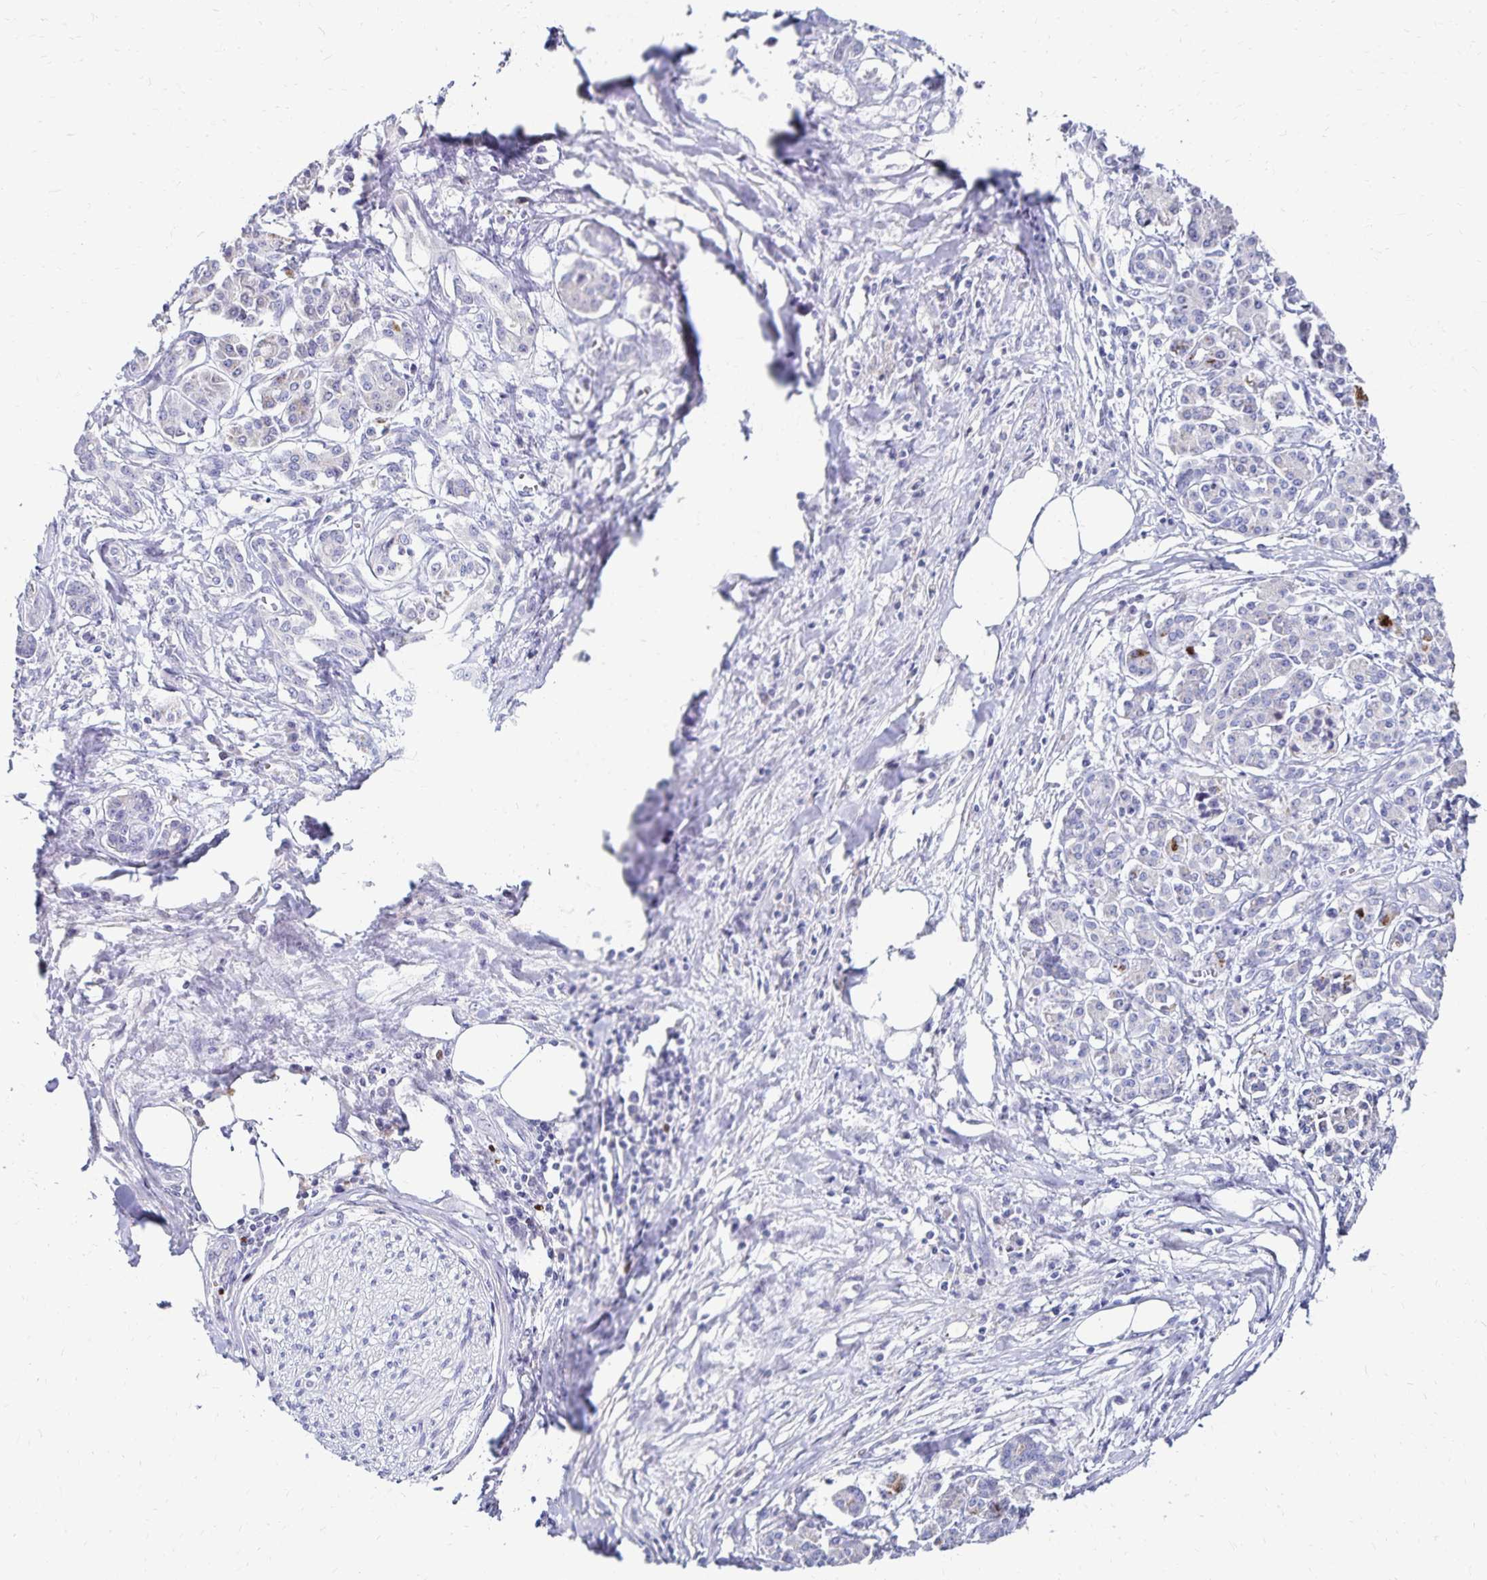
{"staining": {"intensity": "negative", "quantity": "none", "location": "none"}, "tissue": "pancreatic cancer", "cell_type": "Tumor cells", "image_type": "cancer", "snomed": [{"axis": "morphology", "description": "Adenocarcinoma, NOS"}, {"axis": "topography", "description": "Pancreas"}], "caption": "DAB immunohistochemical staining of human pancreatic cancer (adenocarcinoma) demonstrates no significant expression in tumor cells.", "gene": "PAX5", "patient": {"sex": "female", "age": 68}}